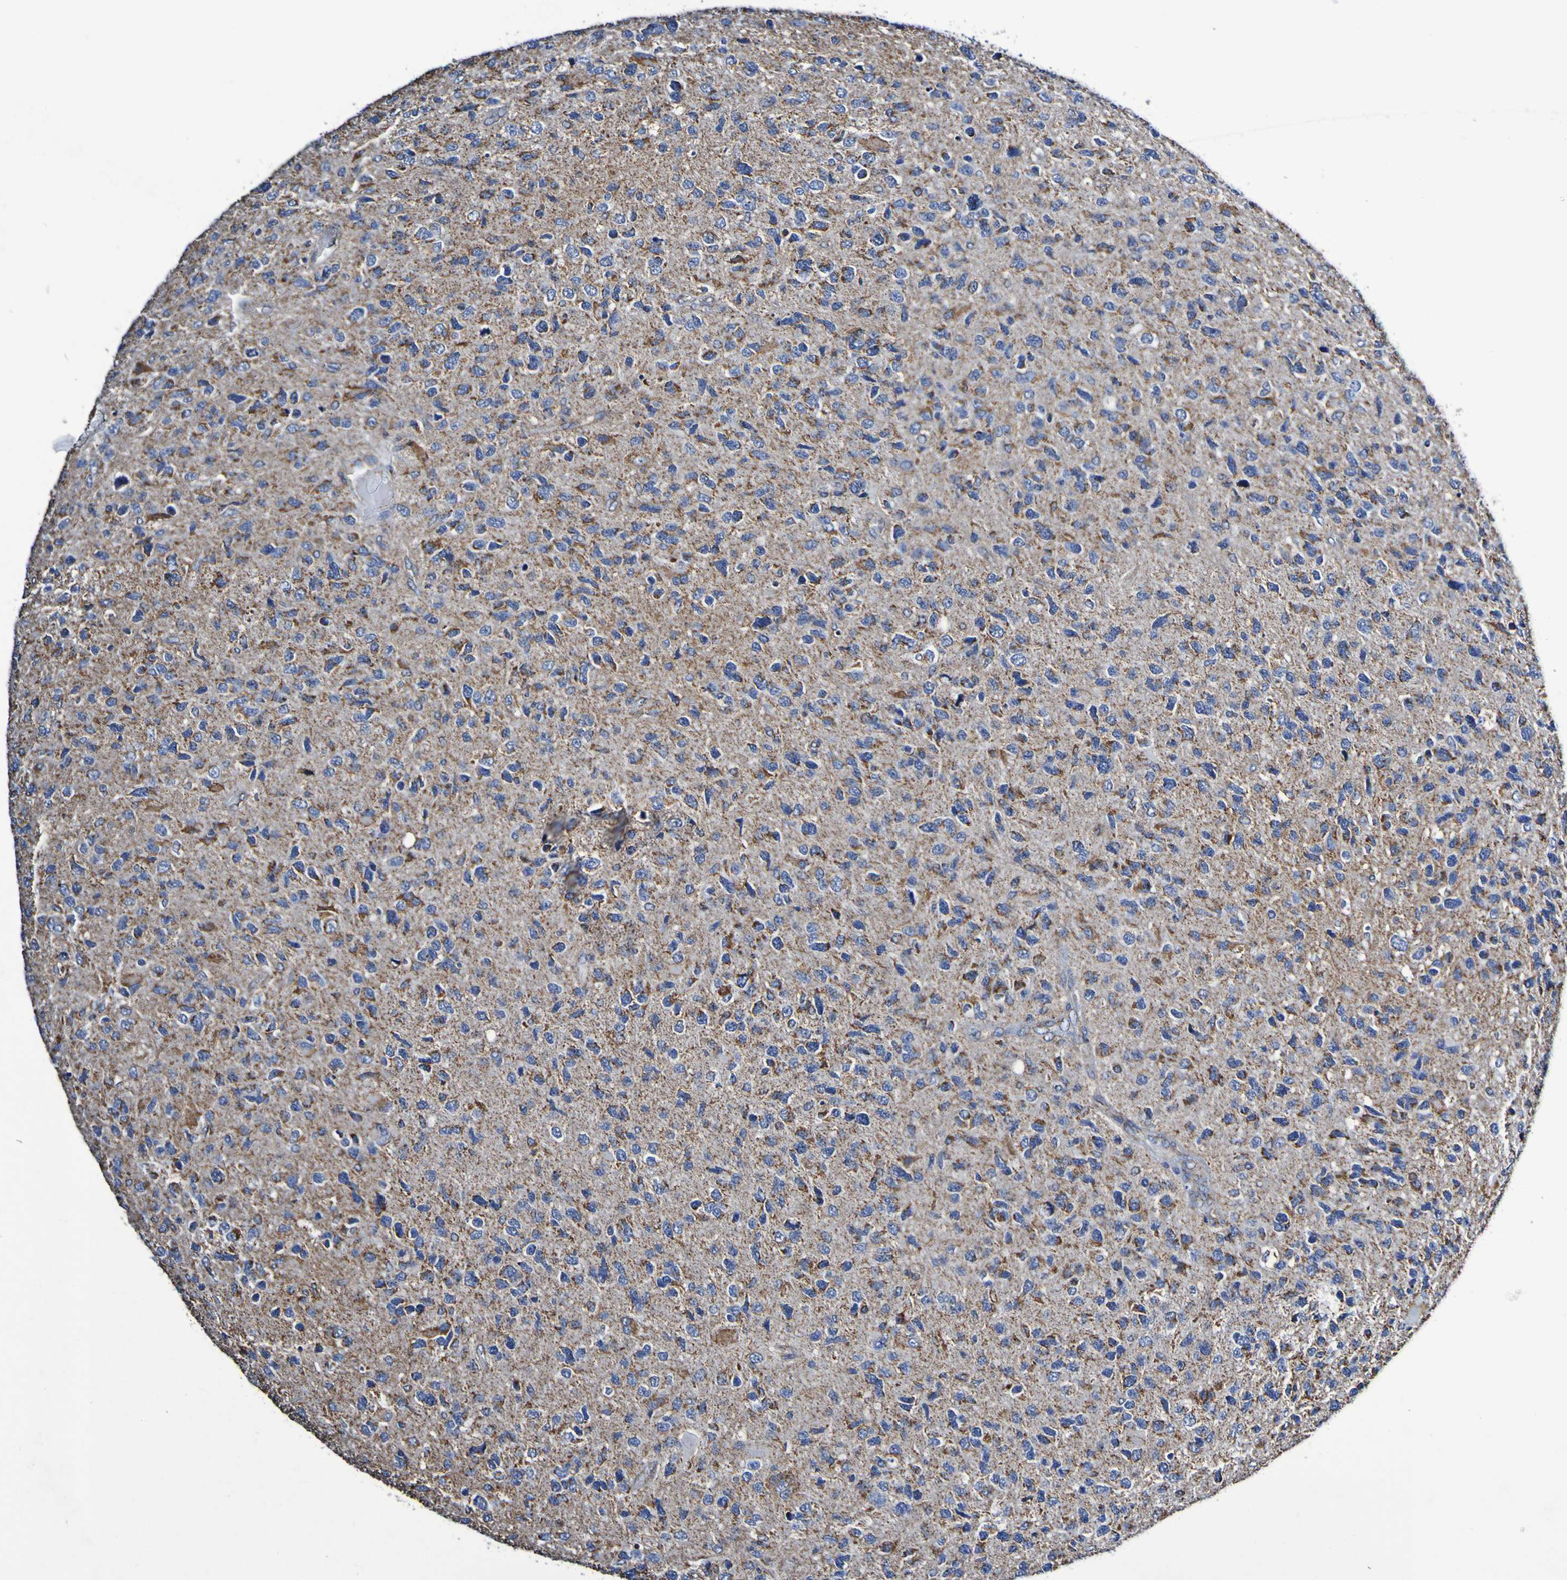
{"staining": {"intensity": "moderate", "quantity": "25%-75%", "location": "cytoplasmic/membranous"}, "tissue": "glioma", "cell_type": "Tumor cells", "image_type": "cancer", "snomed": [{"axis": "morphology", "description": "Glioma, malignant, High grade"}, {"axis": "topography", "description": "Brain"}], "caption": "IHC (DAB (3,3'-diaminobenzidine)) staining of human high-grade glioma (malignant) exhibits moderate cytoplasmic/membranous protein positivity in approximately 25%-75% of tumor cells. (Brightfield microscopy of DAB IHC at high magnification).", "gene": "IL18R1", "patient": {"sex": "female", "age": 58}}